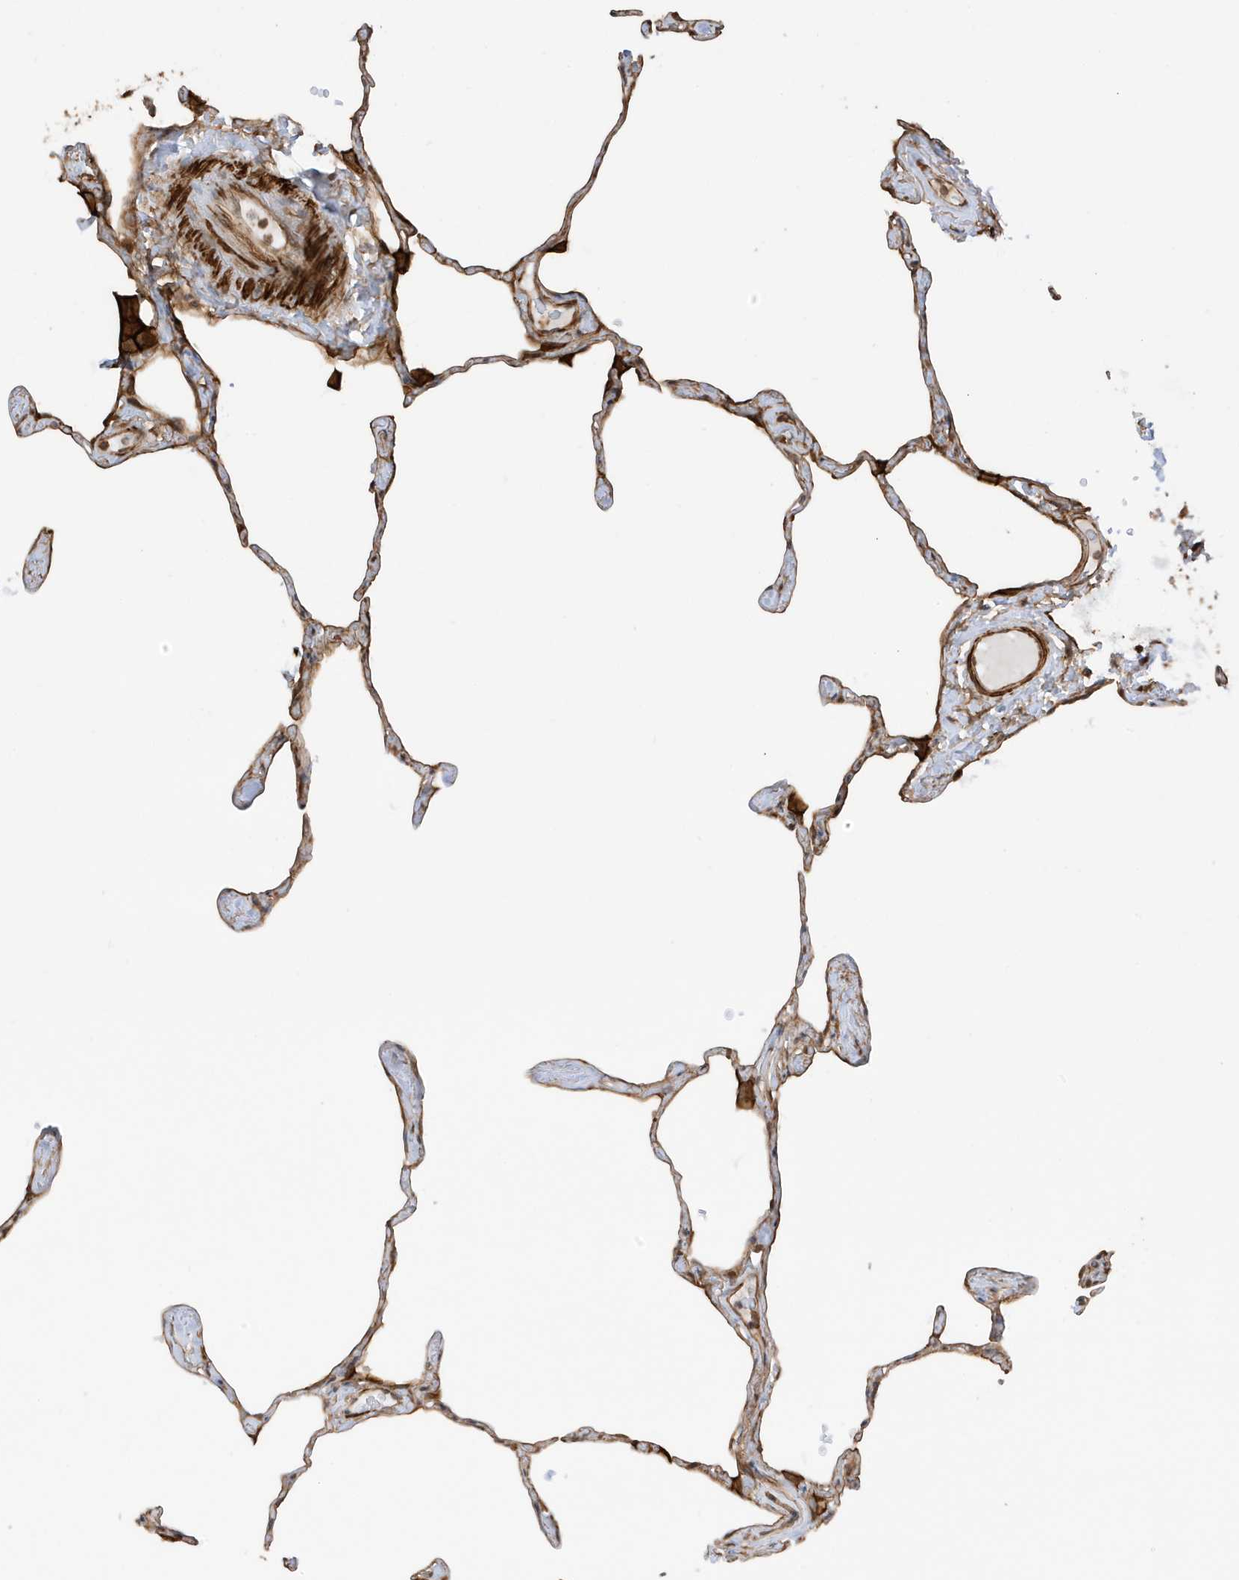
{"staining": {"intensity": "moderate", "quantity": ">75%", "location": "cytoplasmic/membranous"}, "tissue": "lung", "cell_type": "Alveolar cells", "image_type": "normal", "snomed": [{"axis": "morphology", "description": "Normal tissue, NOS"}, {"axis": "topography", "description": "Lung"}], "caption": "A brown stain shows moderate cytoplasmic/membranous positivity of a protein in alveolar cells of normal lung.", "gene": "CDC42EP3", "patient": {"sex": "male", "age": 65}}